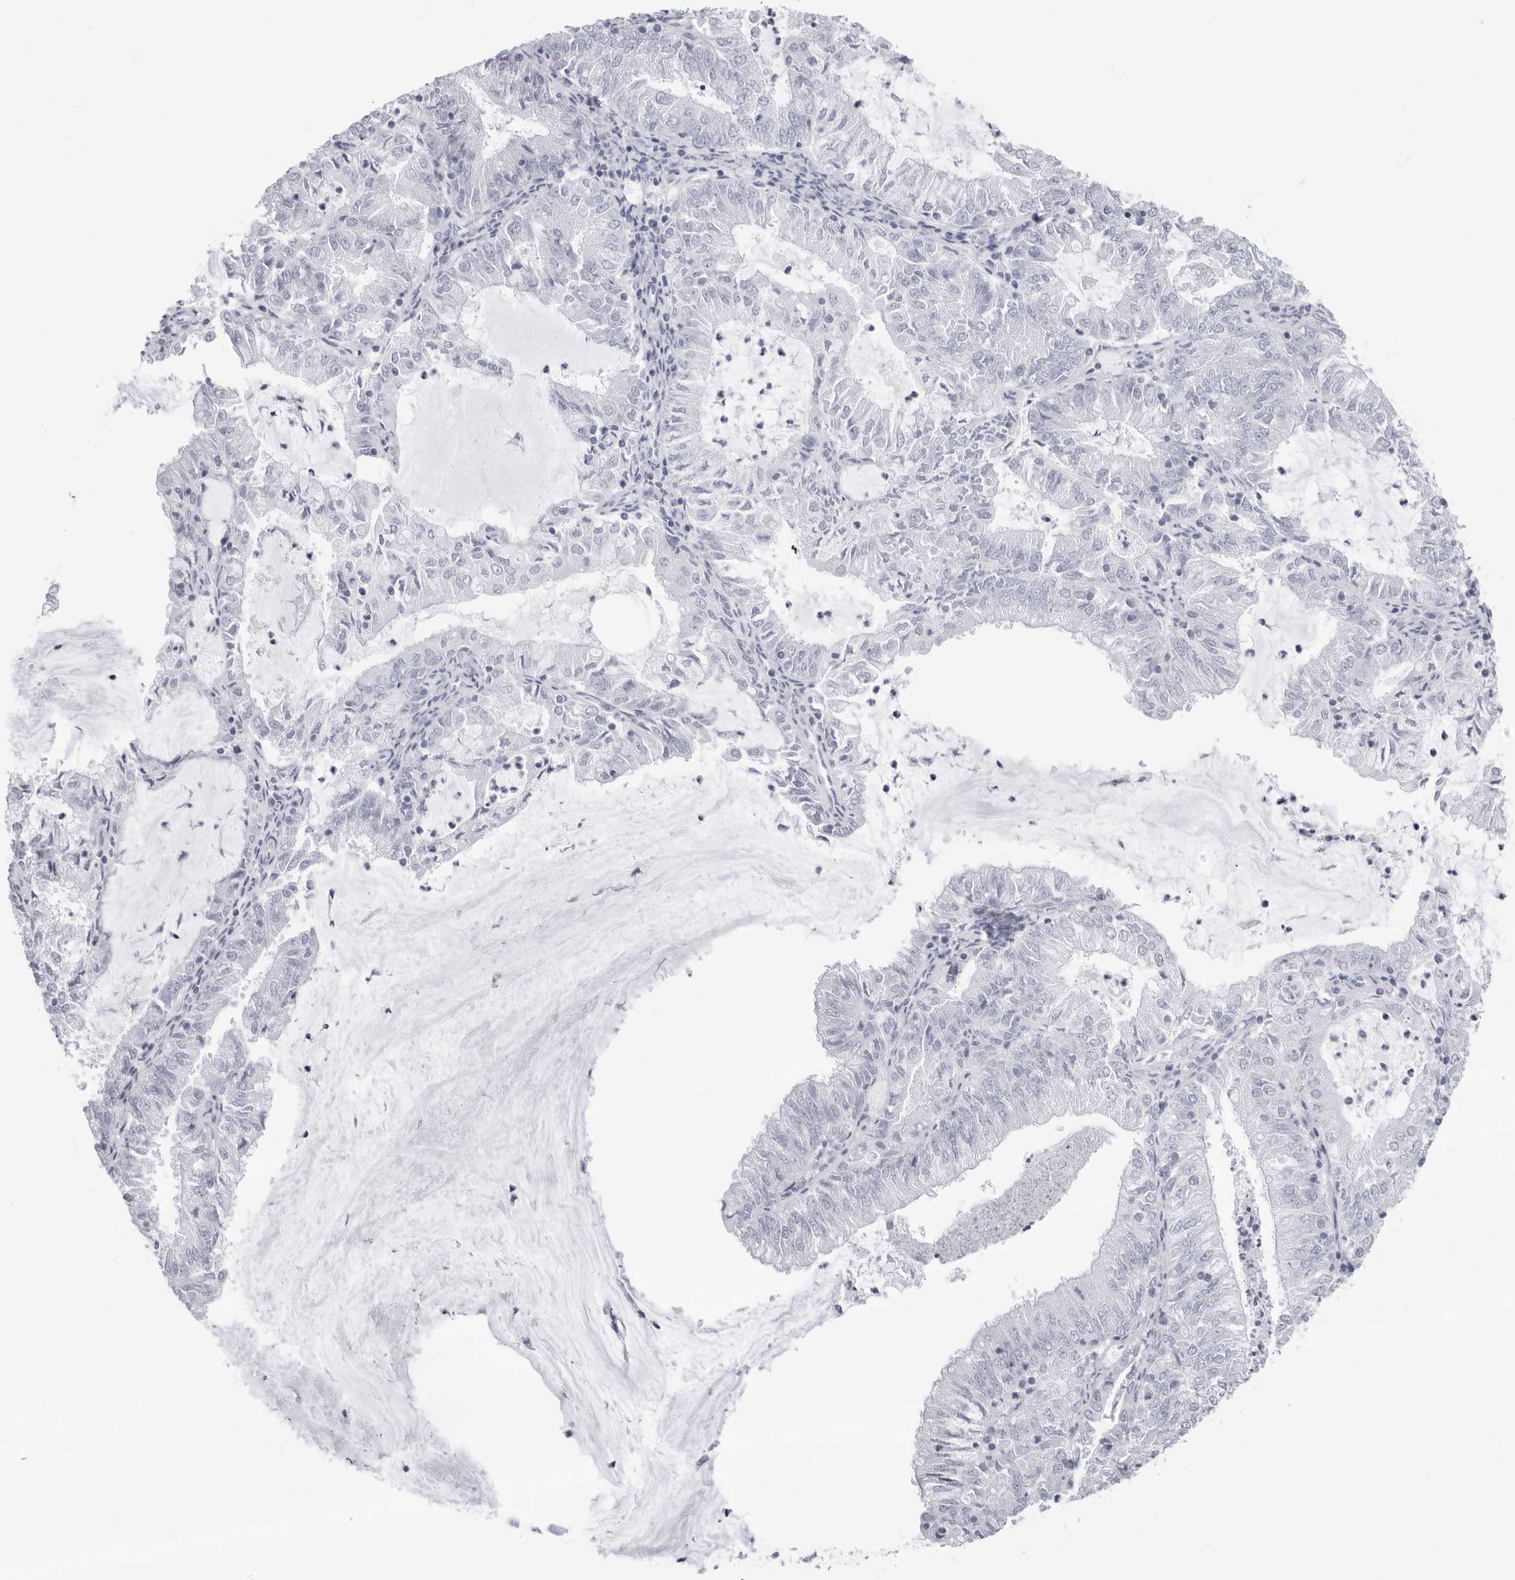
{"staining": {"intensity": "negative", "quantity": "none", "location": "none"}, "tissue": "endometrial cancer", "cell_type": "Tumor cells", "image_type": "cancer", "snomed": [{"axis": "morphology", "description": "Adenocarcinoma, NOS"}, {"axis": "topography", "description": "Endometrium"}], "caption": "IHC of human adenocarcinoma (endometrial) exhibits no expression in tumor cells.", "gene": "CST2", "patient": {"sex": "female", "age": 57}}